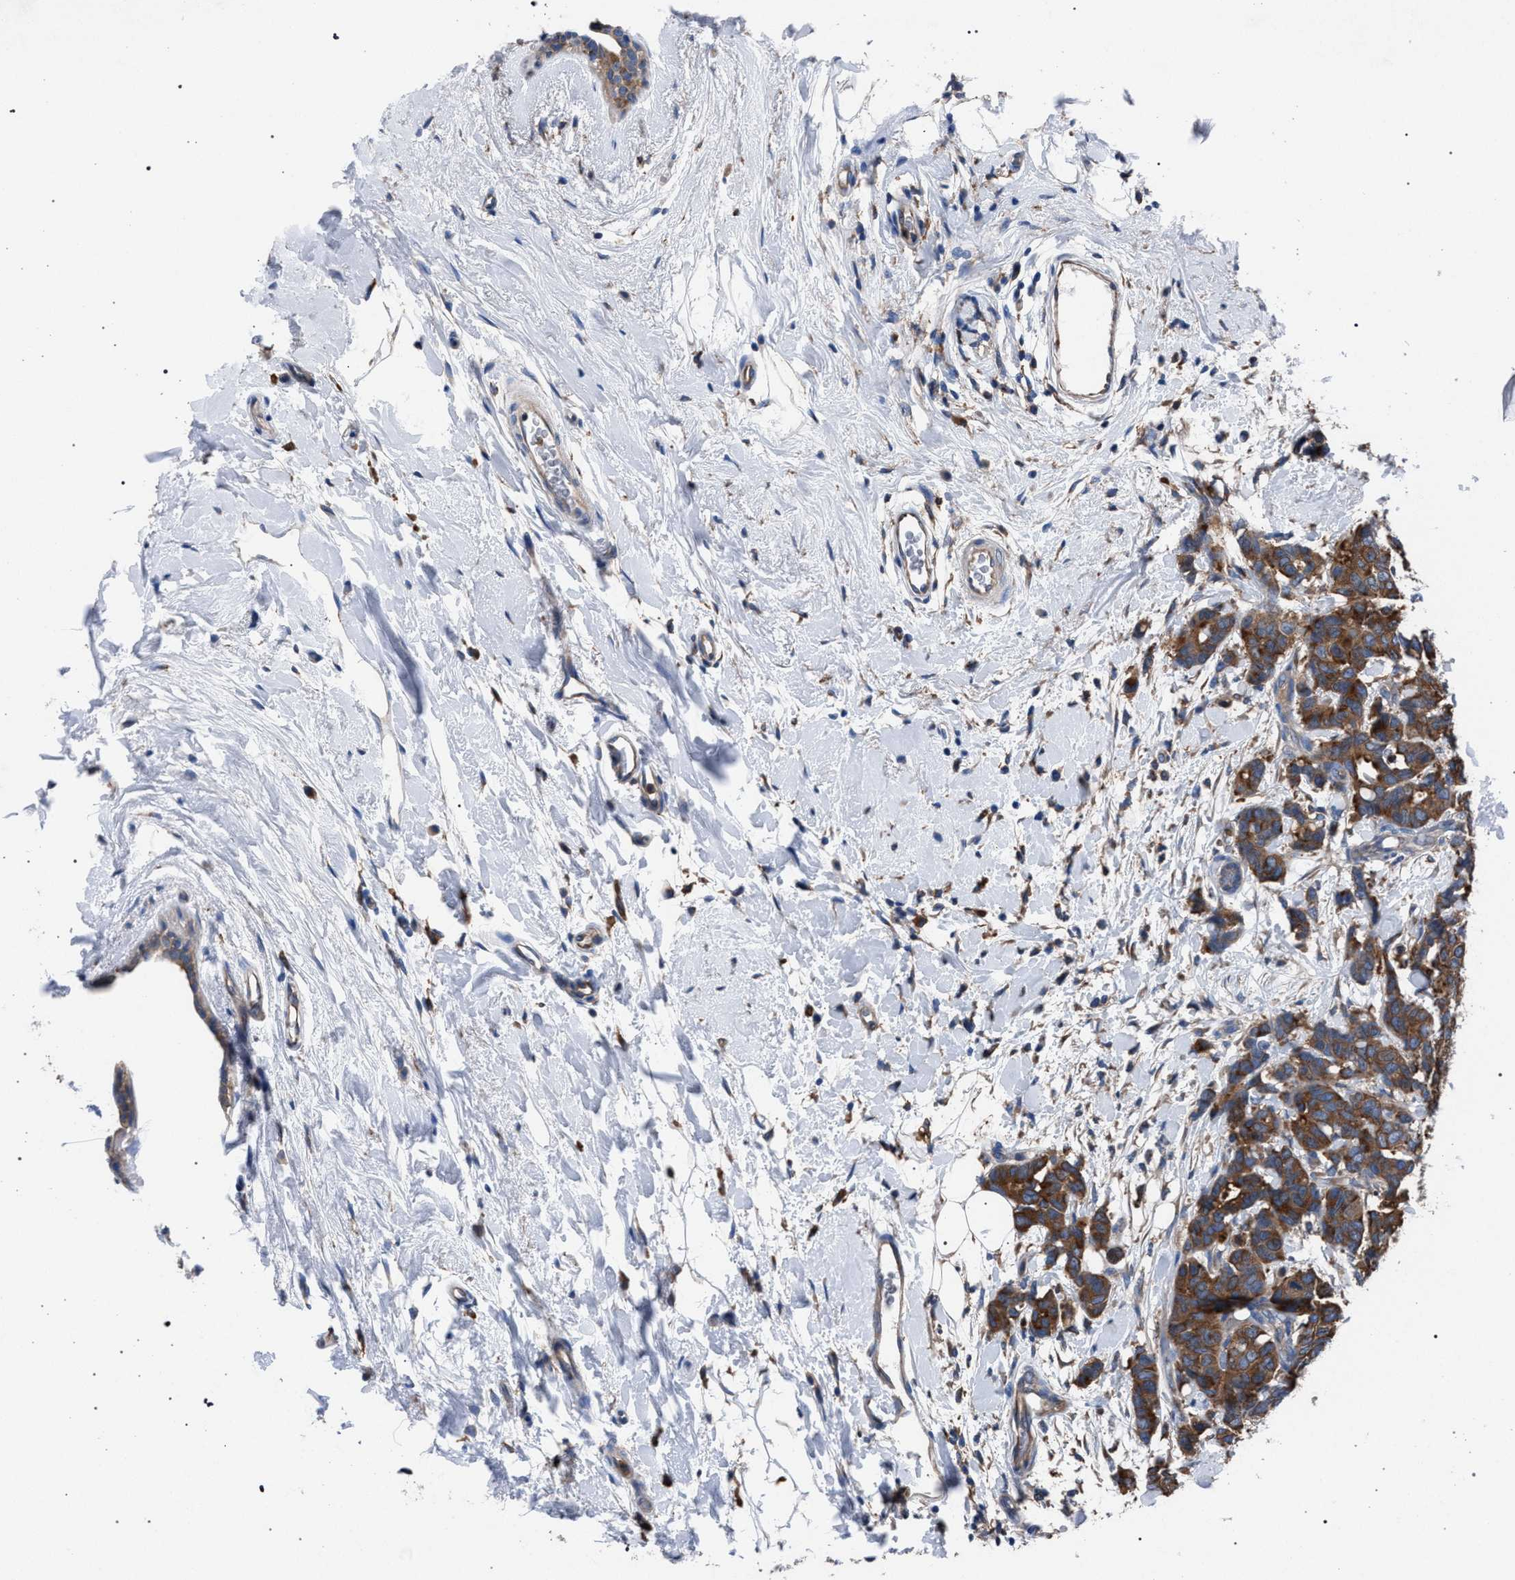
{"staining": {"intensity": "moderate", "quantity": ">75%", "location": "cytoplasmic/membranous"}, "tissue": "breast cancer", "cell_type": "Tumor cells", "image_type": "cancer", "snomed": [{"axis": "morphology", "description": "Duct carcinoma"}, {"axis": "topography", "description": "Breast"}], "caption": "Breast intraductal carcinoma tissue displays moderate cytoplasmic/membranous staining in approximately >75% of tumor cells", "gene": "ATP6V0A1", "patient": {"sex": "female", "age": 87}}